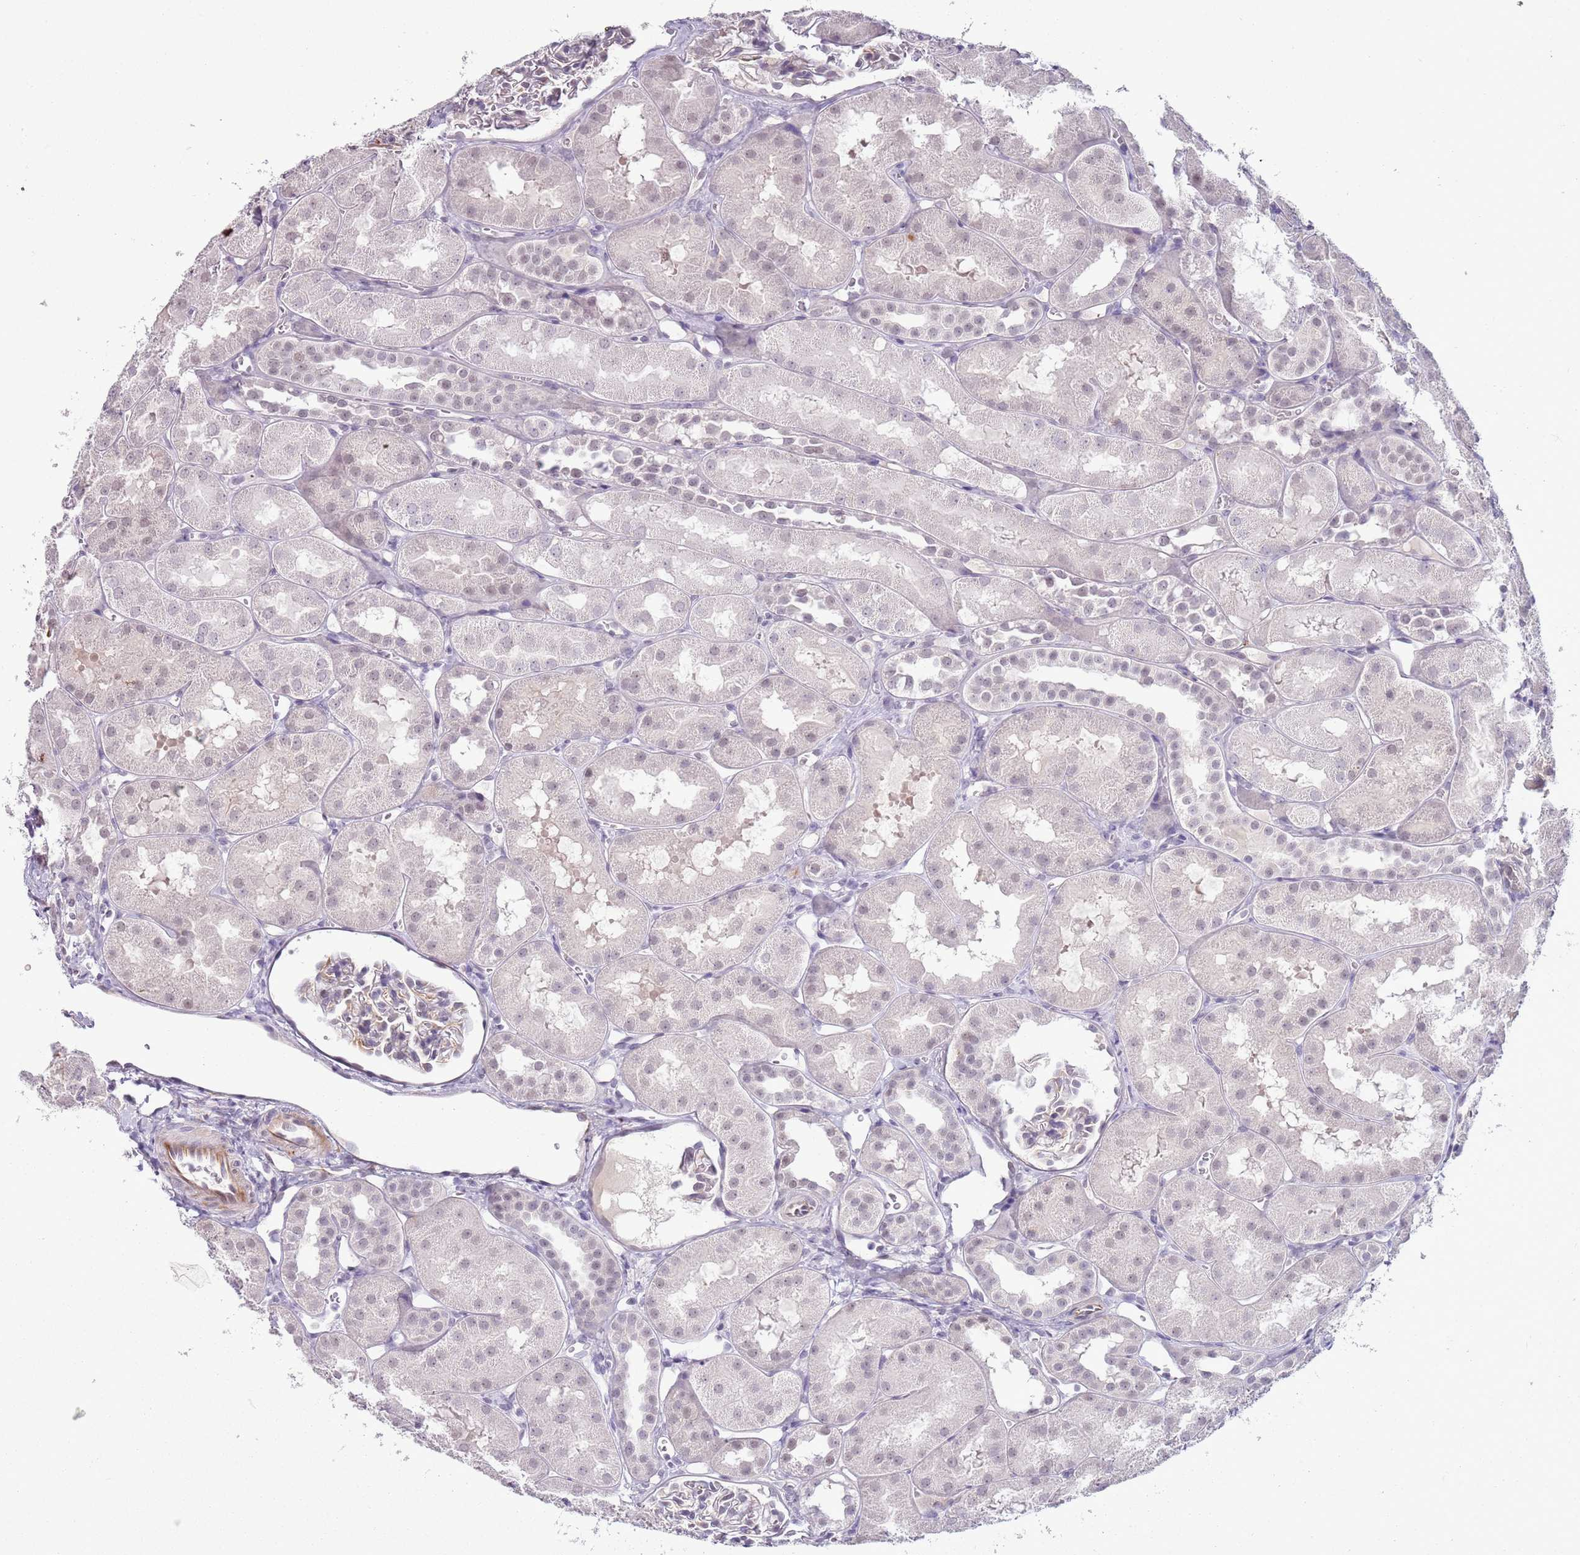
{"staining": {"intensity": "negative", "quantity": "none", "location": "none"}, "tissue": "kidney", "cell_type": "Cells in glomeruli", "image_type": "normal", "snomed": [{"axis": "morphology", "description": "Normal tissue, NOS"}, {"axis": "topography", "description": "Kidney"}, {"axis": "topography", "description": "Urinary bladder"}], "caption": "This is an IHC micrograph of unremarkable kidney. There is no positivity in cells in glomeruli.", "gene": "ENSG00000271254", "patient": {"sex": "male", "age": 16}}